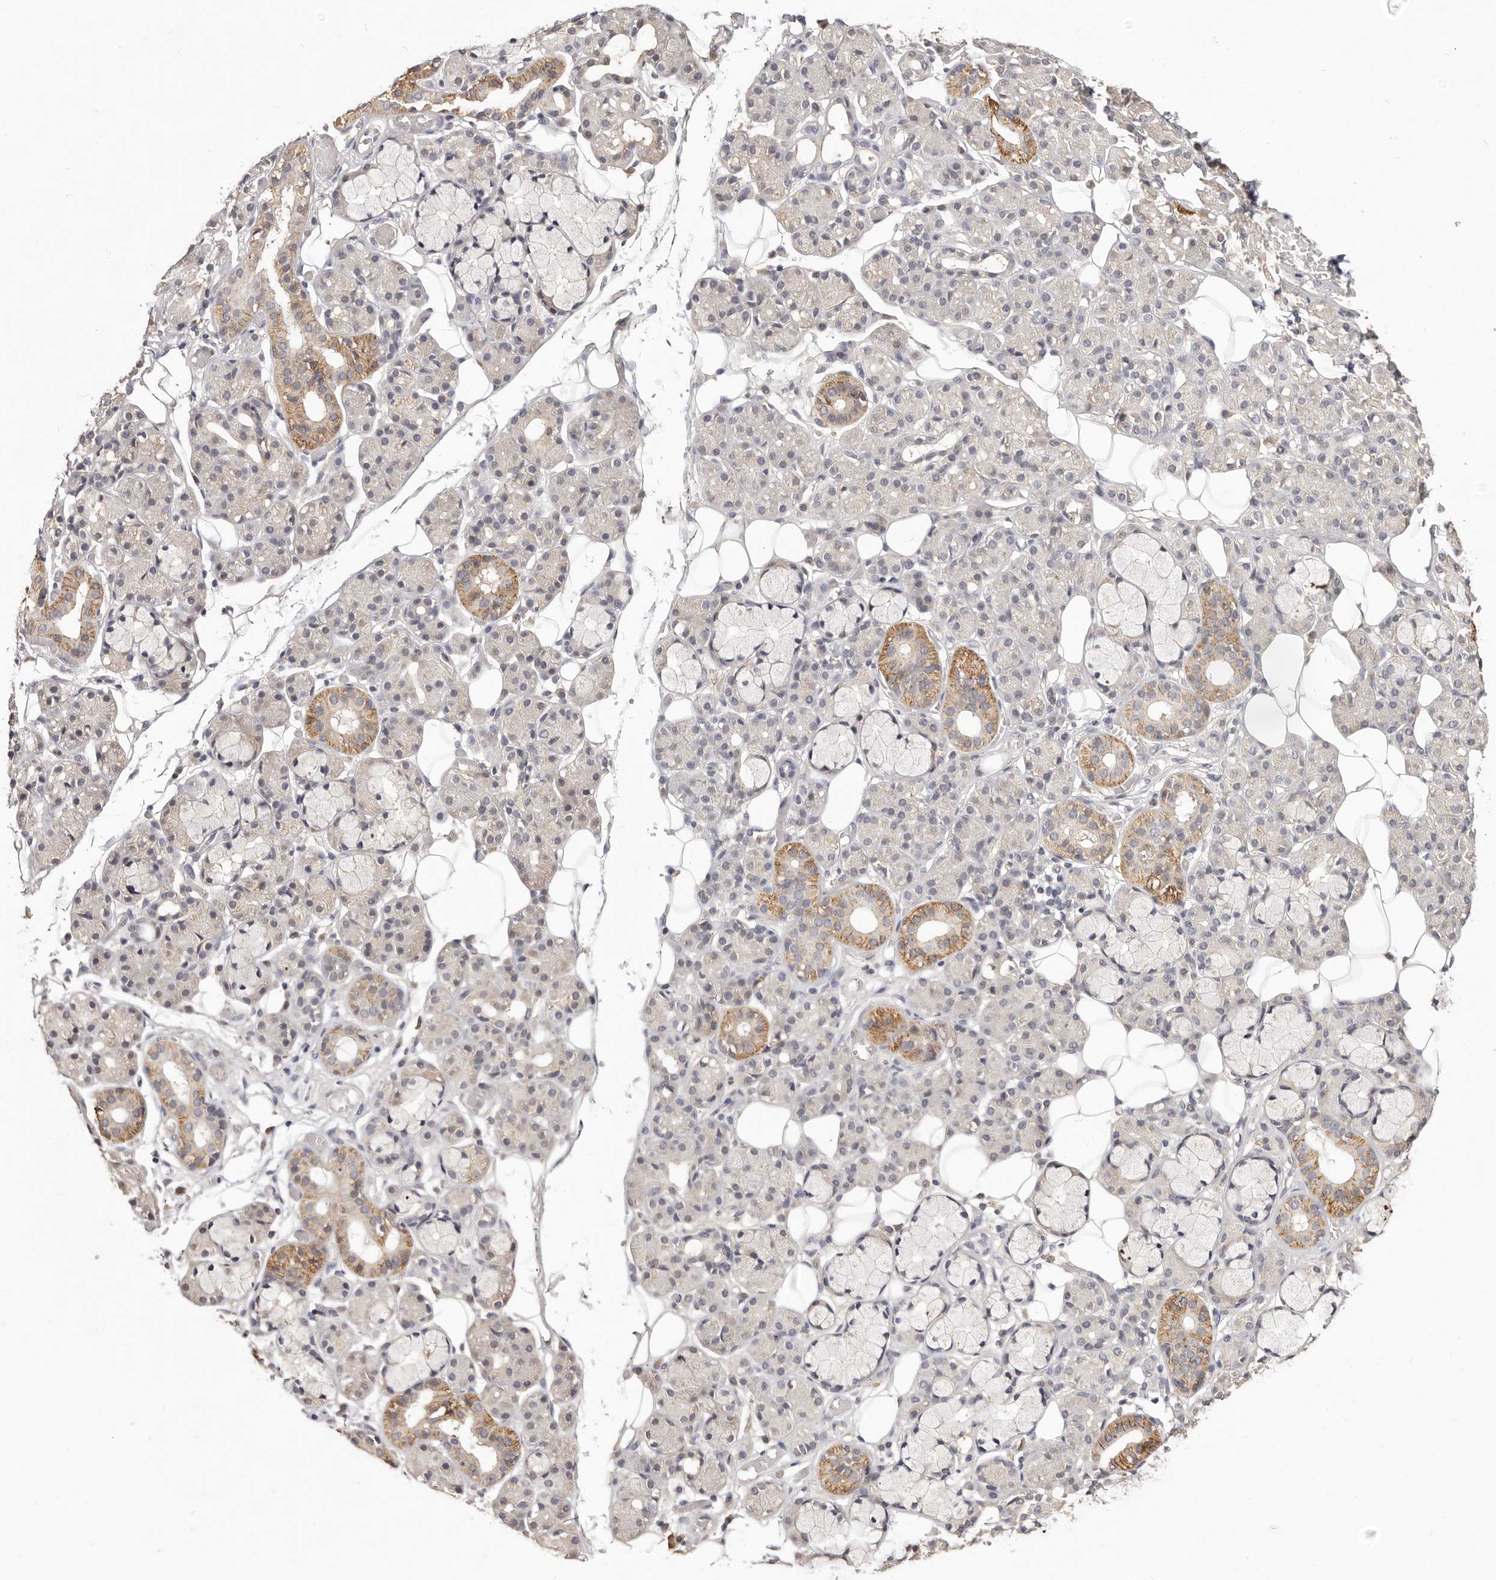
{"staining": {"intensity": "moderate", "quantity": "<25%", "location": "cytoplasmic/membranous"}, "tissue": "salivary gland", "cell_type": "Glandular cells", "image_type": "normal", "snomed": [{"axis": "morphology", "description": "Normal tissue, NOS"}, {"axis": "topography", "description": "Salivary gland"}], "caption": "A brown stain shows moderate cytoplasmic/membranous staining of a protein in glandular cells of benign human salivary gland. Nuclei are stained in blue.", "gene": "TSPAN13", "patient": {"sex": "male", "age": 63}}